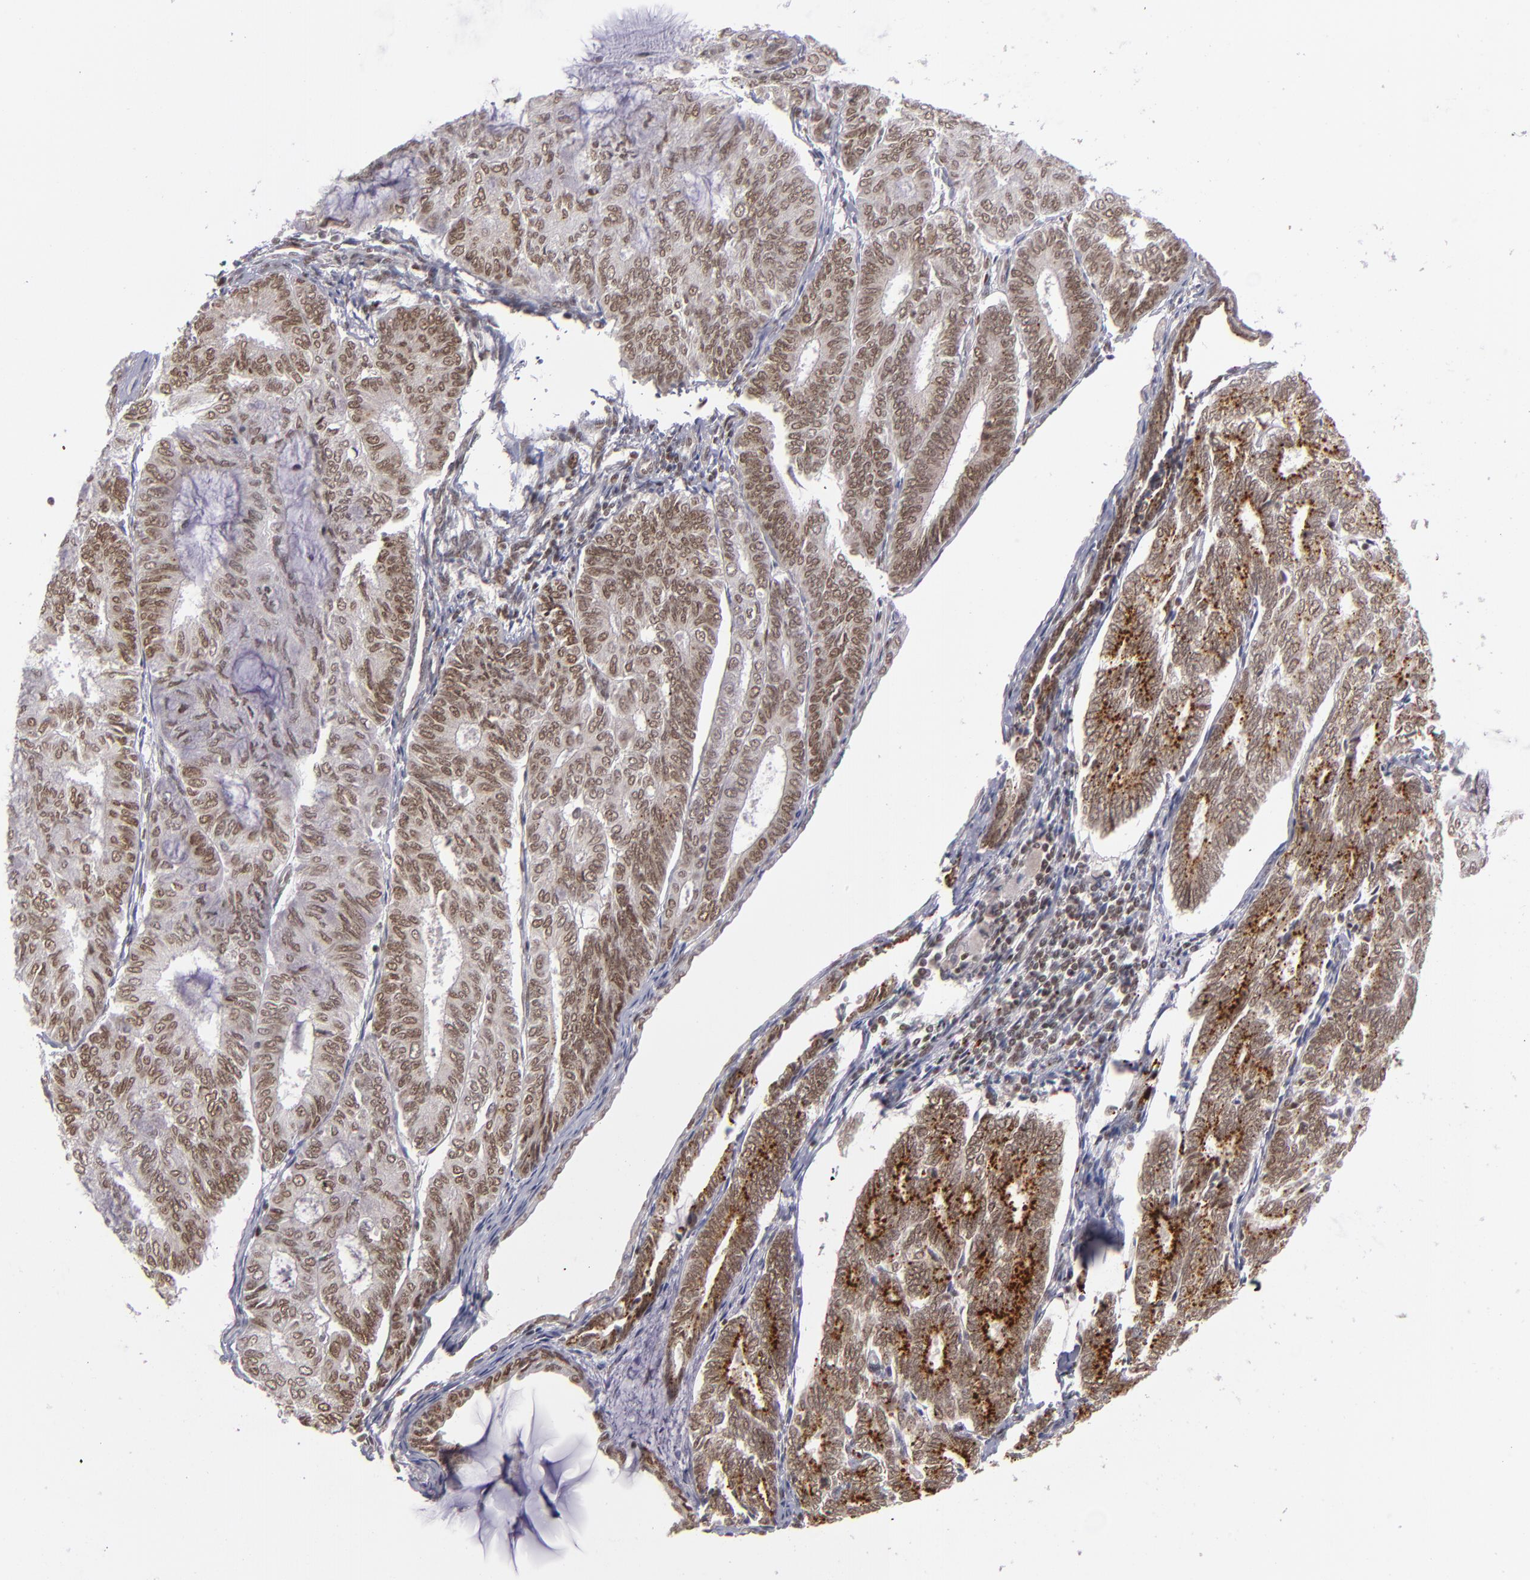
{"staining": {"intensity": "moderate", "quantity": ">75%", "location": "nuclear"}, "tissue": "endometrial cancer", "cell_type": "Tumor cells", "image_type": "cancer", "snomed": [{"axis": "morphology", "description": "Adenocarcinoma, NOS"}, {"axis": "topography", "description": "Endometrium"}], "caption": "Human endometrial cancer stained with a protein marker exhibits moderate staining in tumor cells.", "gene": "MLLT3", "patient": {"sex": "female", "age": 59}}